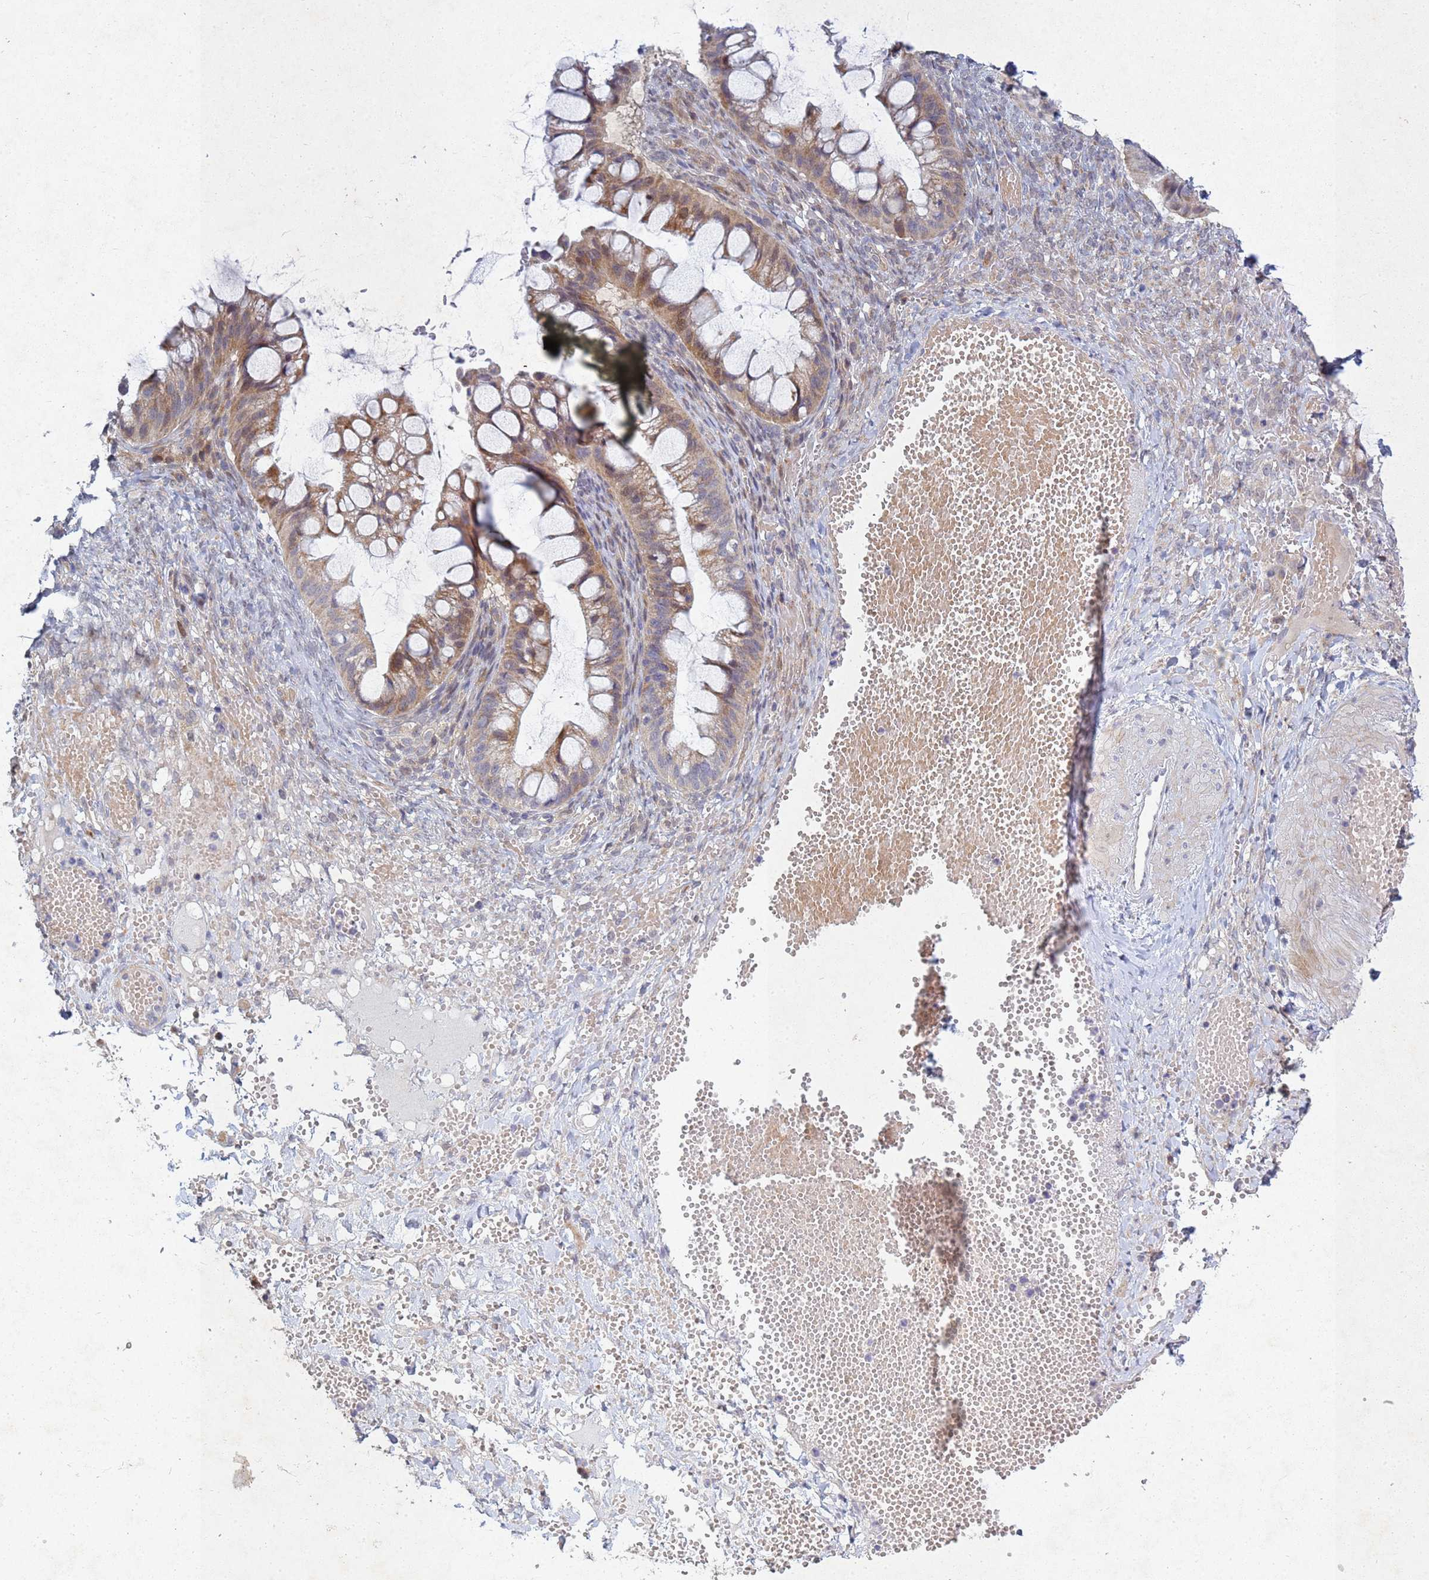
{"staining": {"intensity": "moderate", "quantity": ">75%", "location": "cytoplasmic/membranous"}, "tissue": "ovarian cancer", "cell_type": "Tumor cells", "image_type": "cancer", "snomed": [{"axis": "morphology", "description": "Cystadenocarcinoma, mucinous, NOS"}, {"axis": "topography", "description": "Ovary"}], "caption": "The photomicrograph reveals staining of ovarian mucinous cystadenocarcinoma, revealing moderate cytoplasmic/membranous protein expression (brown color) within tumor cells.", "gene": "TNPO2", "patient": {"sex": "female", "age": 73}}